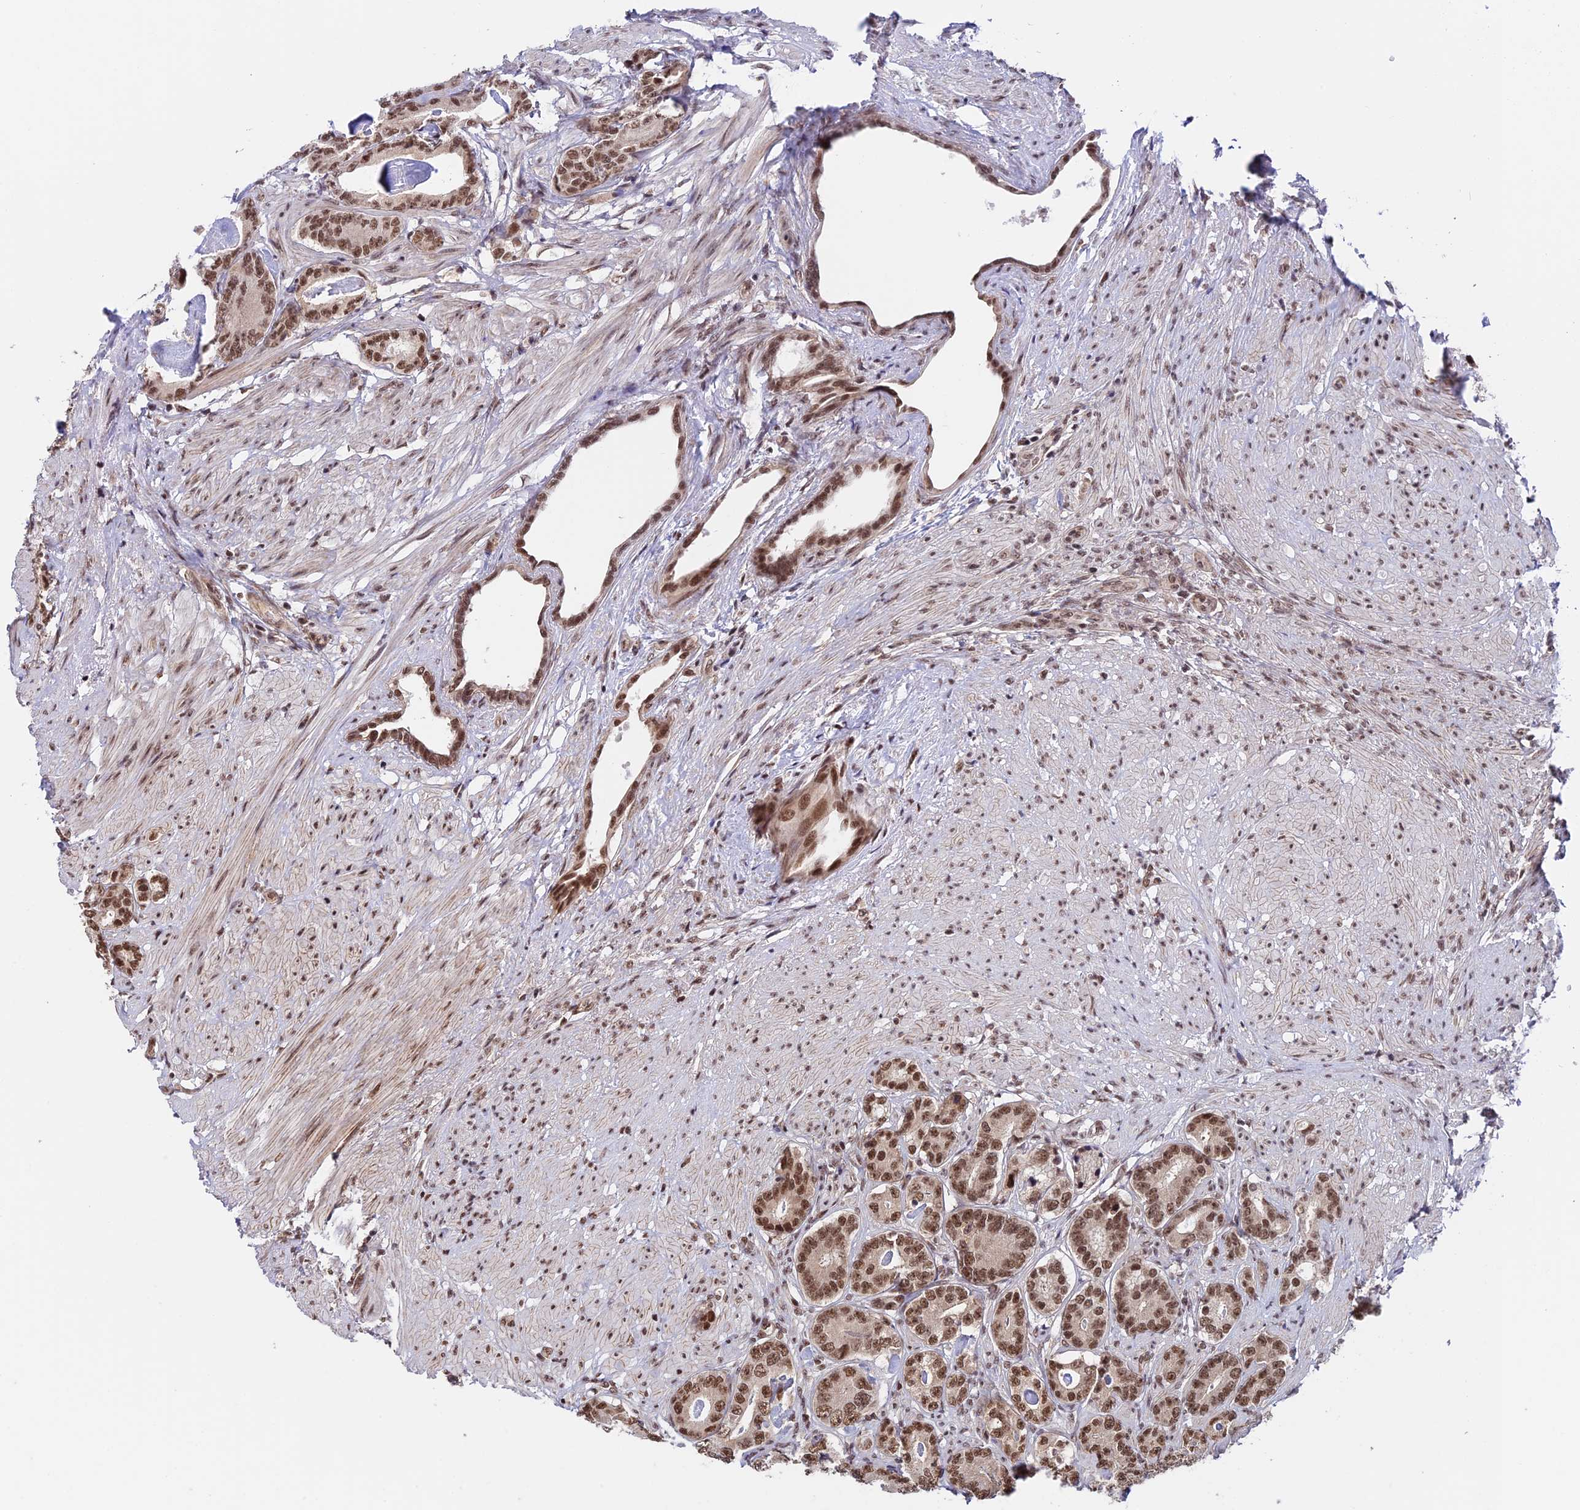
{"staining": {"intensity": "moderate", "quantity": ">75%", "location": "nuclear"}, "tissue": "prostate cancer", "cell_type": "Tumor cells", "image_type": "cancer", "snomed": [{"axis": "morphology", "description": "Adenocarcinoma, Low grade"}, {"axis": "topography", "description": "Prostate"}], "caption": "Prostate cancer stained for a protein (brown) shows moderate nuclear positive positivity in approximately >75% of tumor cells.", "gene": "RBM42", "patient": {"sex": "male", "age": 71}}